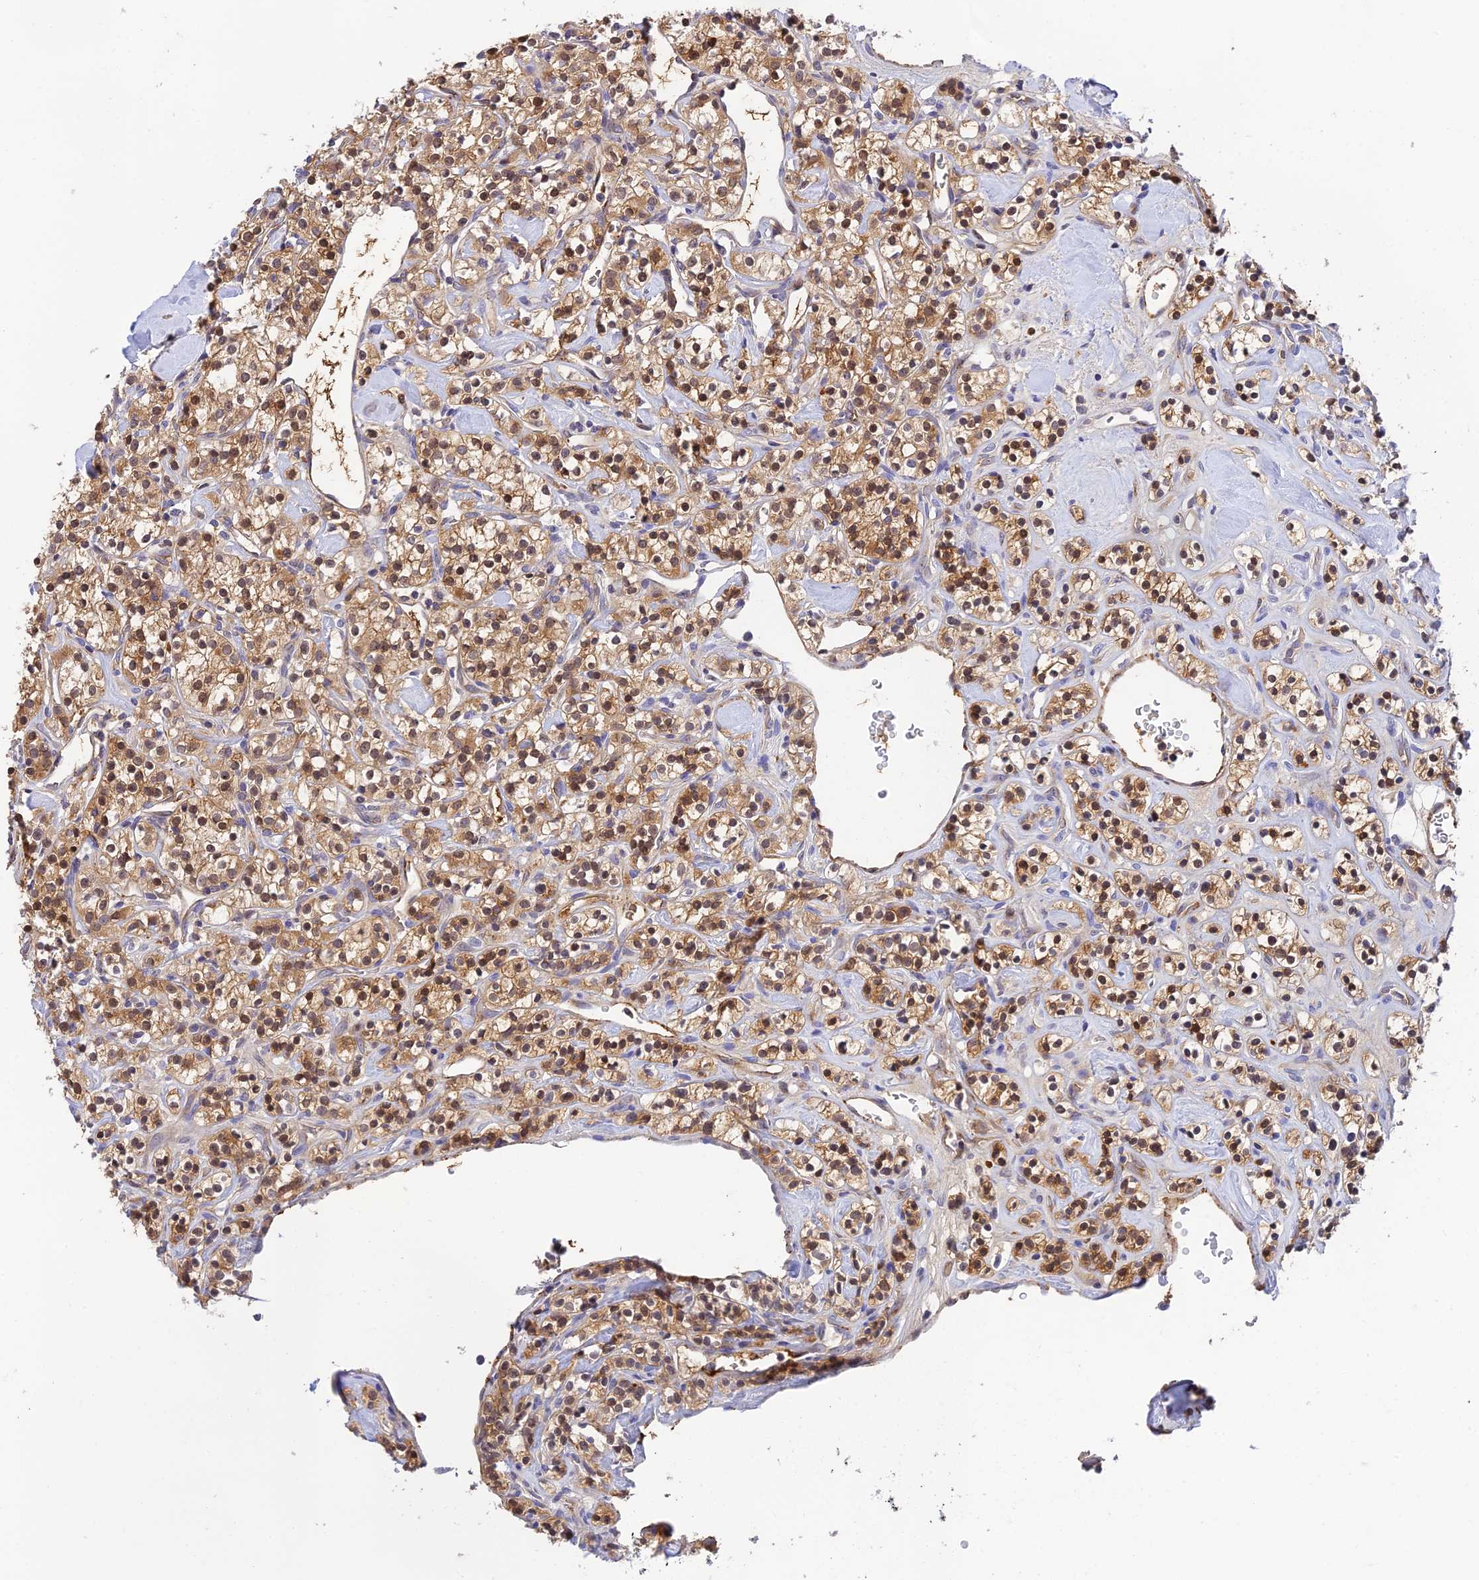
{"staining": {"intensity": "moderate", "quantity": ">75%", "location": "cytoplasmic/membranous,nuclear"}, "tissue": "renal cancer", "cell_type": "Tumor cells", "image_type": "cancer", "snomed": [{"axis": "morphology", "description": "Adenocarcinoma, NOS"}, {"axis": "topography", "description": "Kidney"}], "caption": "A histopathology image of adenocarcinoma (renal) stained for a protein exhibits moderate cytoplasmic/membranous and nuclear brown staining in tumor cells. (DAB (3,3'-diaminobenzidine) IHC, brown staining for protein, blue staining for nuclei).", "gene": "HDHD2", "patient": {"sex": "male", "age": 77}}